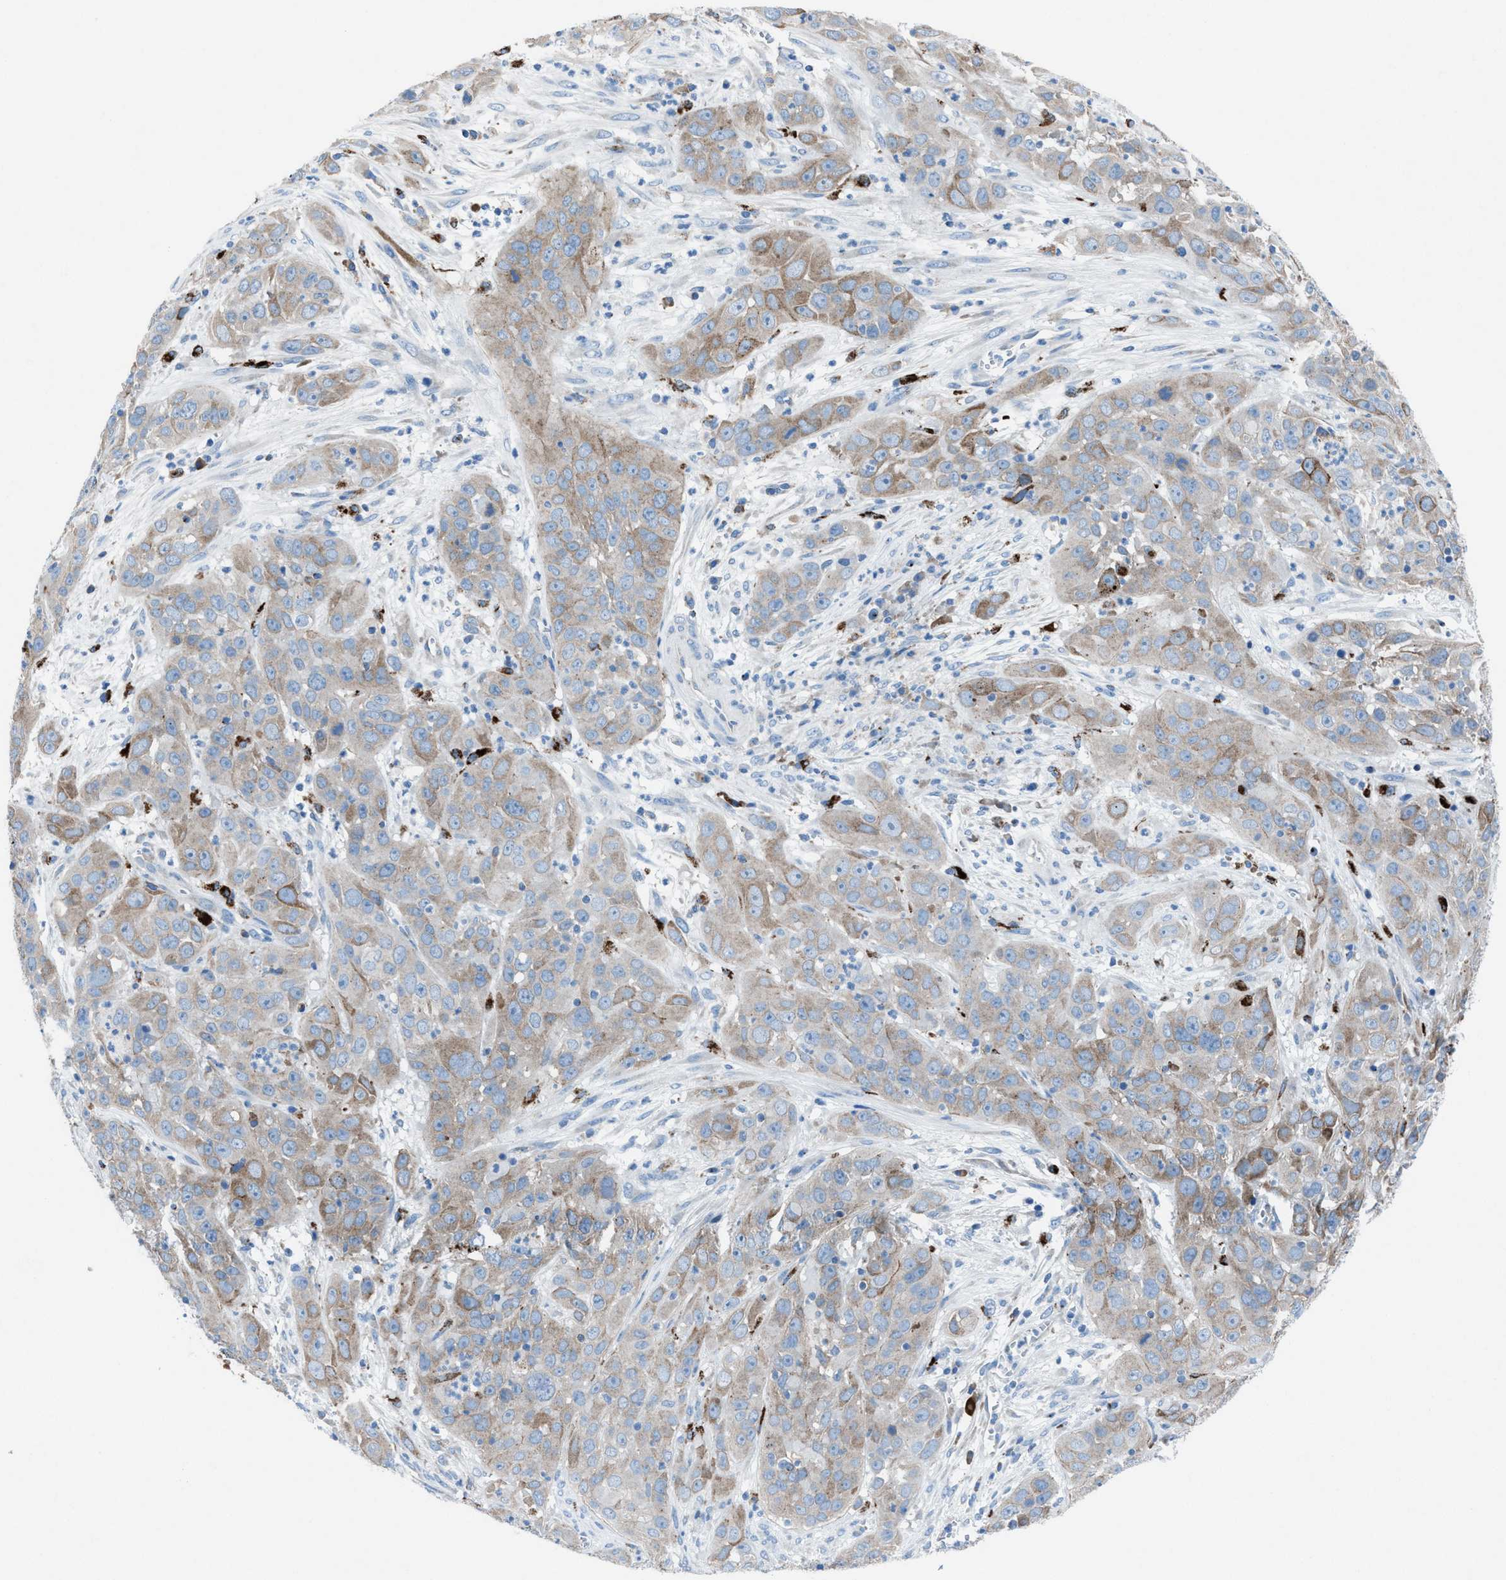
{"staining": {"intensity": "weak", "quantity": "25%-75%", "location": "cytoplasmic/membranous"}, "tissue": "cervical cancer", "cell_type": "Tumor cells", "image_type": "cancer", "snomed": [{"axis": "morphology", "description": "Squamous cell carcinoma, NOS"}, {"axis": "topography", "description": "Cervix"}], "caption": "DAB (3,3'-diaminobenzidine) immunohistochemical staining of cervical cancer shows weak cytoplasmic/membranous protein staining in approximately 25%-75% of tumor cells. (Stains: DAB in brown, nuclei in blue, Microscopy: brightfield microscopy at high magnification).", "gene": "CD1B", "patient": {"sex": "female", "age": 32}}